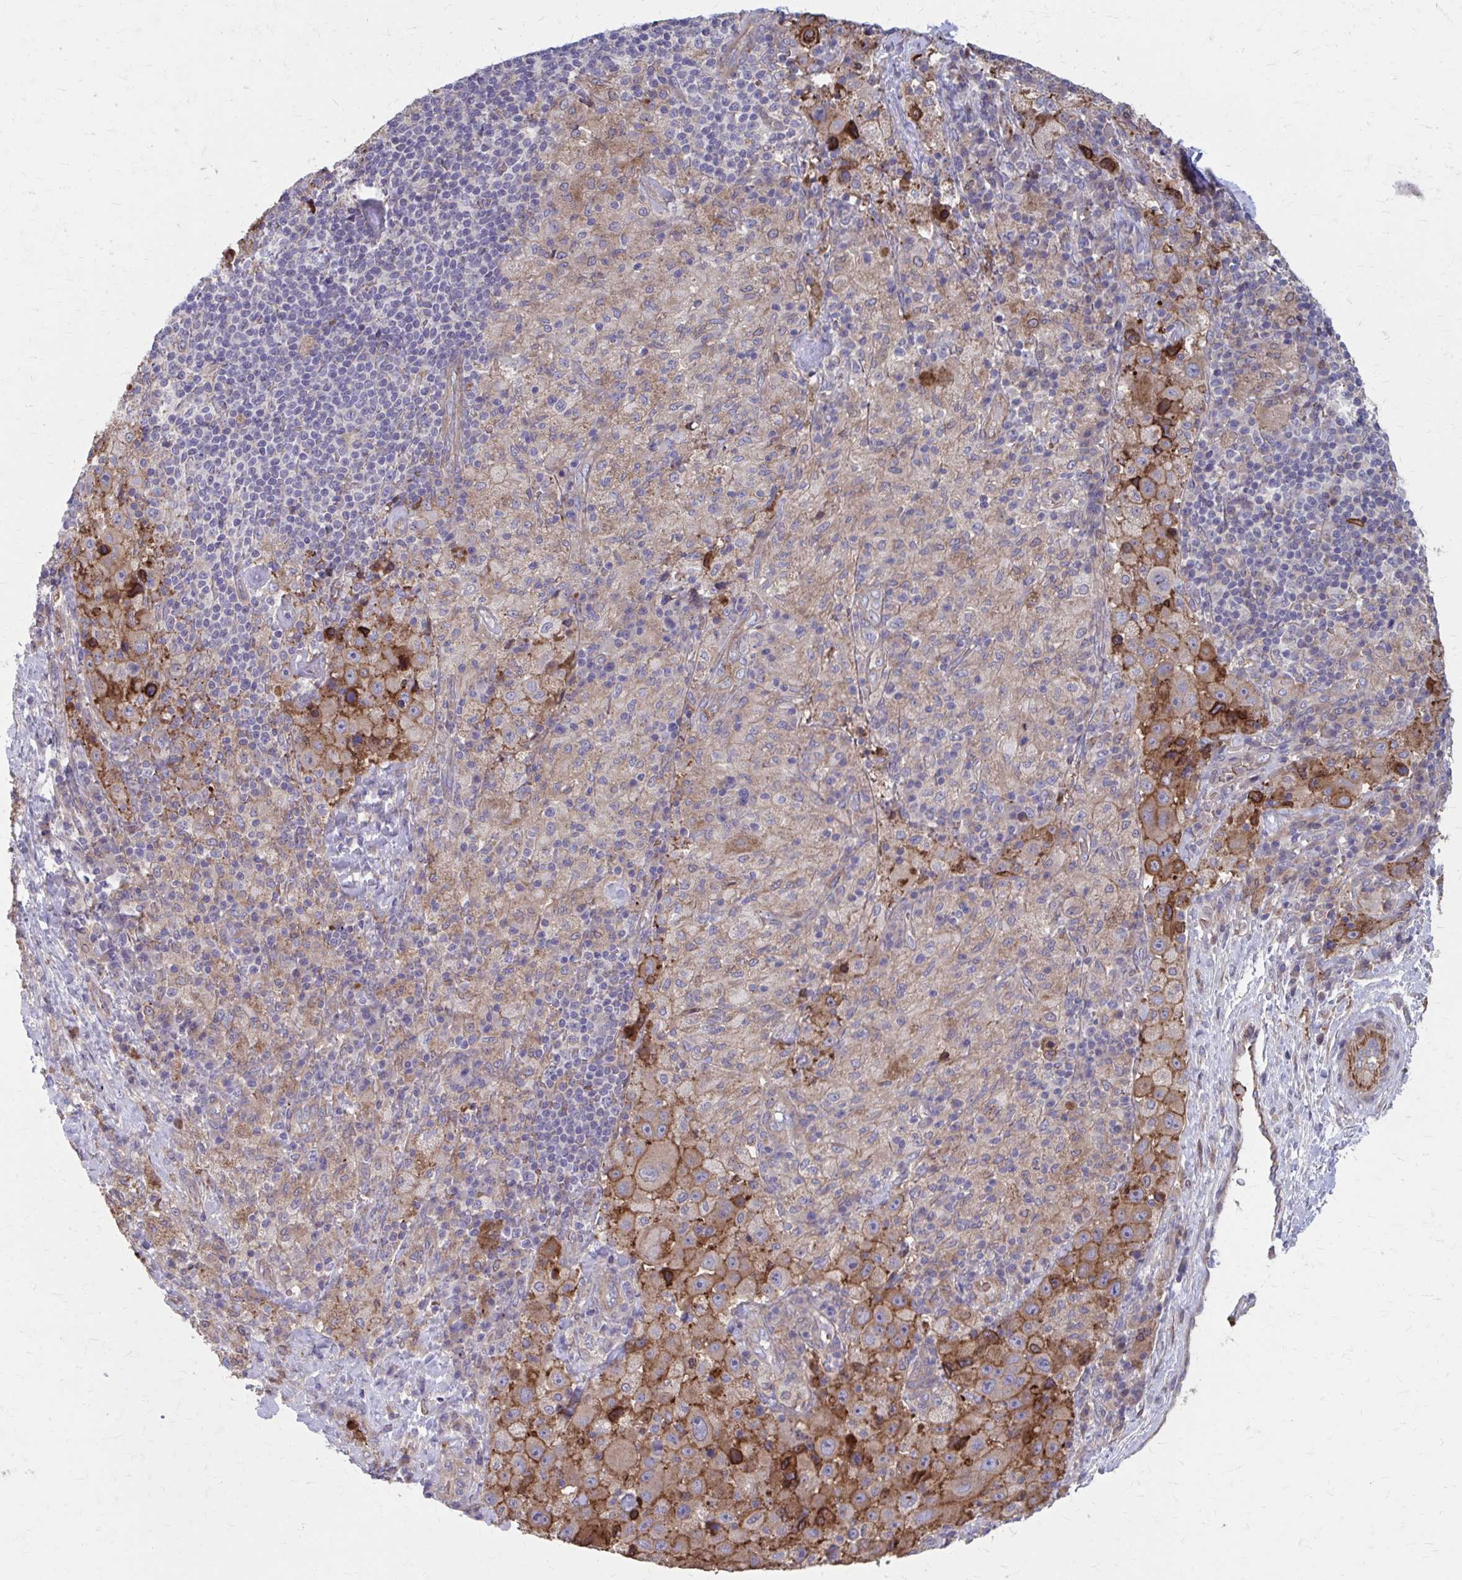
{"staining": {"intensity": "moderate", "quantity": "25%-75%", "location": "cytoplasmic/membranous"}, "tissue": "melanoma", "cell_type": "Tumor cells", "image_type": "cancer", "snomed": [{"axis": "morphology", "description": "Malignant melanoma, Metastatic site"}, {"axis": "topography", "description": "Lymph node"}], "caption": "Malignant melanoma (metastatic site) stained with a brown dye shows moderate cytoplasmic/membranous positive expression in approximately 25%-75% of tumor cells.", "gene": "MMP14", "patient": {"sex": "male", "age": 62}}